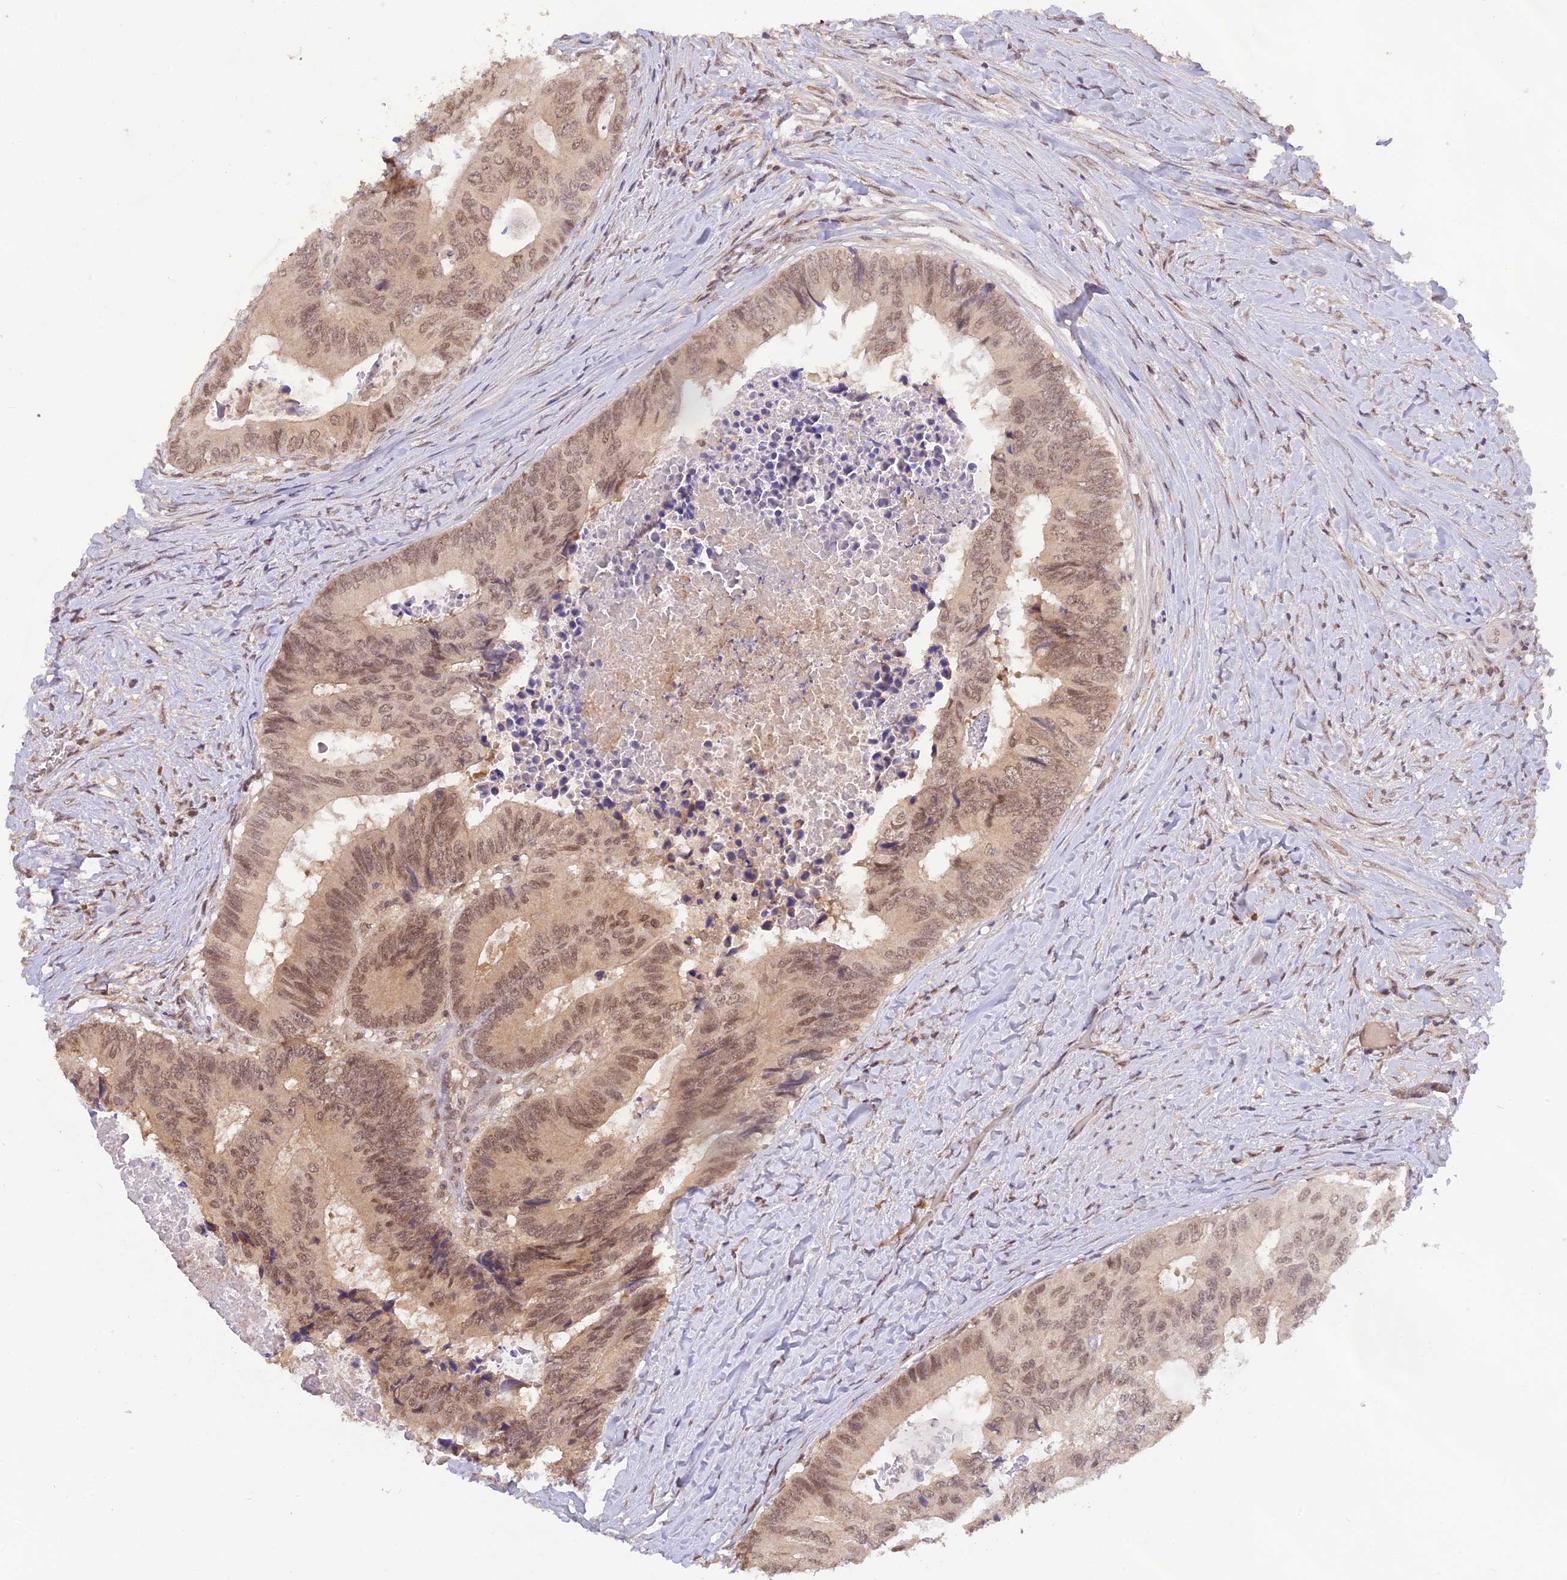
{"staining": {"intensity": "moderate", "quantity": ">75%", "location": "cytoplasmic/membranous,nuclear"}, "tissue": "colorectal cancer", "cell_type": "Tumor cells", "image_type": "cancer", "snomed": [{"axis": "morphology", "description": "Adenocarcinoma, NOS"}, {"axis": "topography", "description": "Colon"}], "caption": "Immunohistochemistry (IHC) image of neoplastic tissue: human colorectal cancer stained using immunohistochemistry displays medium levels of moderate protein expression localized specifically in the cytoplasmic/membranous and nuclear of tumor cells, appearing as a cytoplasmic/membranous and nuclear brown color.", "gene": "ZNF436", "patient": {"sex": "male", "age": 85}}